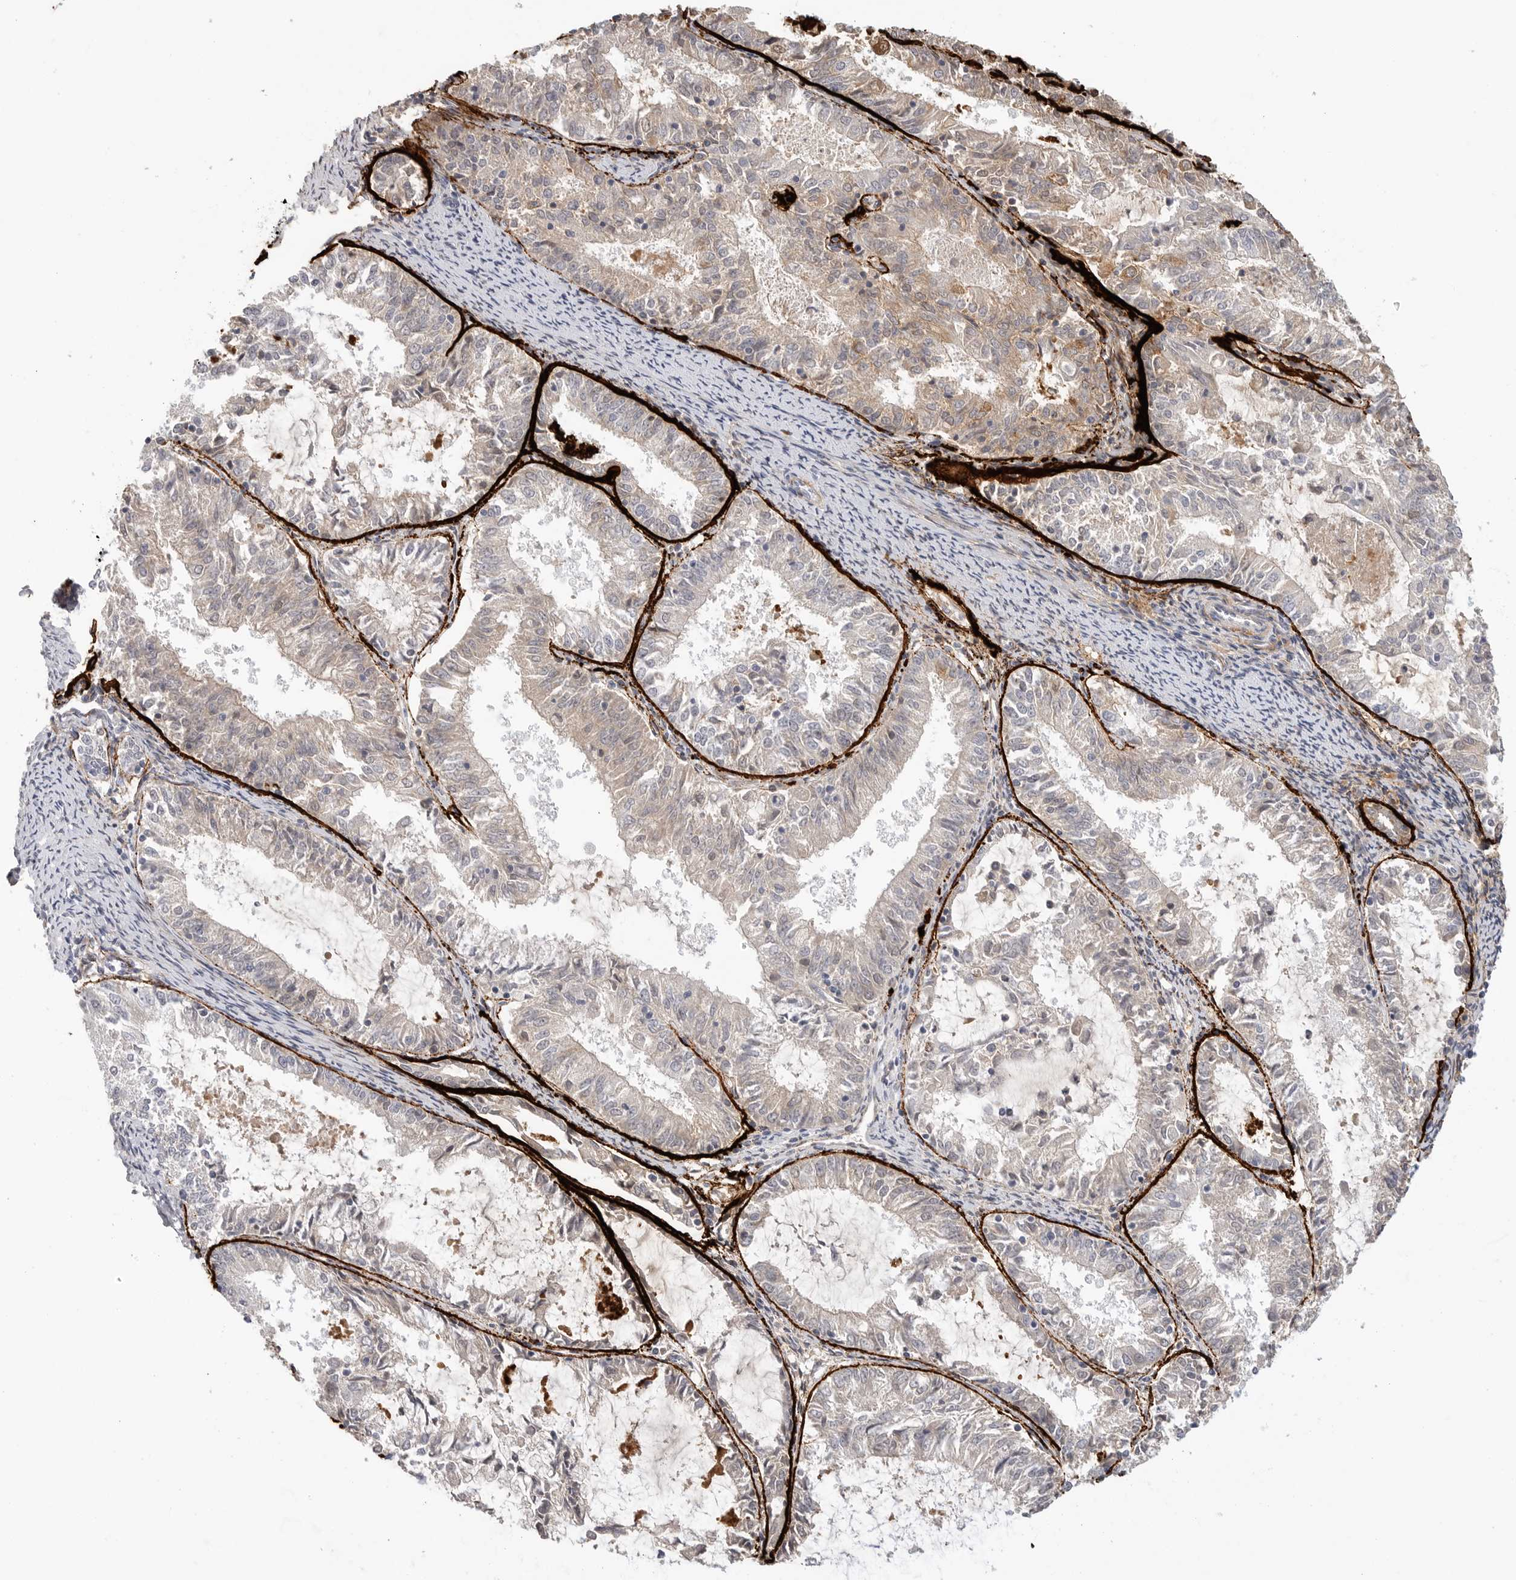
{"staining": {"intensity": "negative", "quantity": "none", "location": "none"}, "tissue": "endometrial cancer", "cell_type": "Tumor cells", "image_type": "cancer", "snomed": [{"axis": "morphology", "description": "Adenocarcinoma, NOS"}, {"axis": "topography", "description": "Endometrium"}], "caption": "This is an IHC histopathology image of human endometrial cancer. There is no positivity in tumor cells.", "gene": "FBN2", "patient": {"sex": "female", "age": 57}}